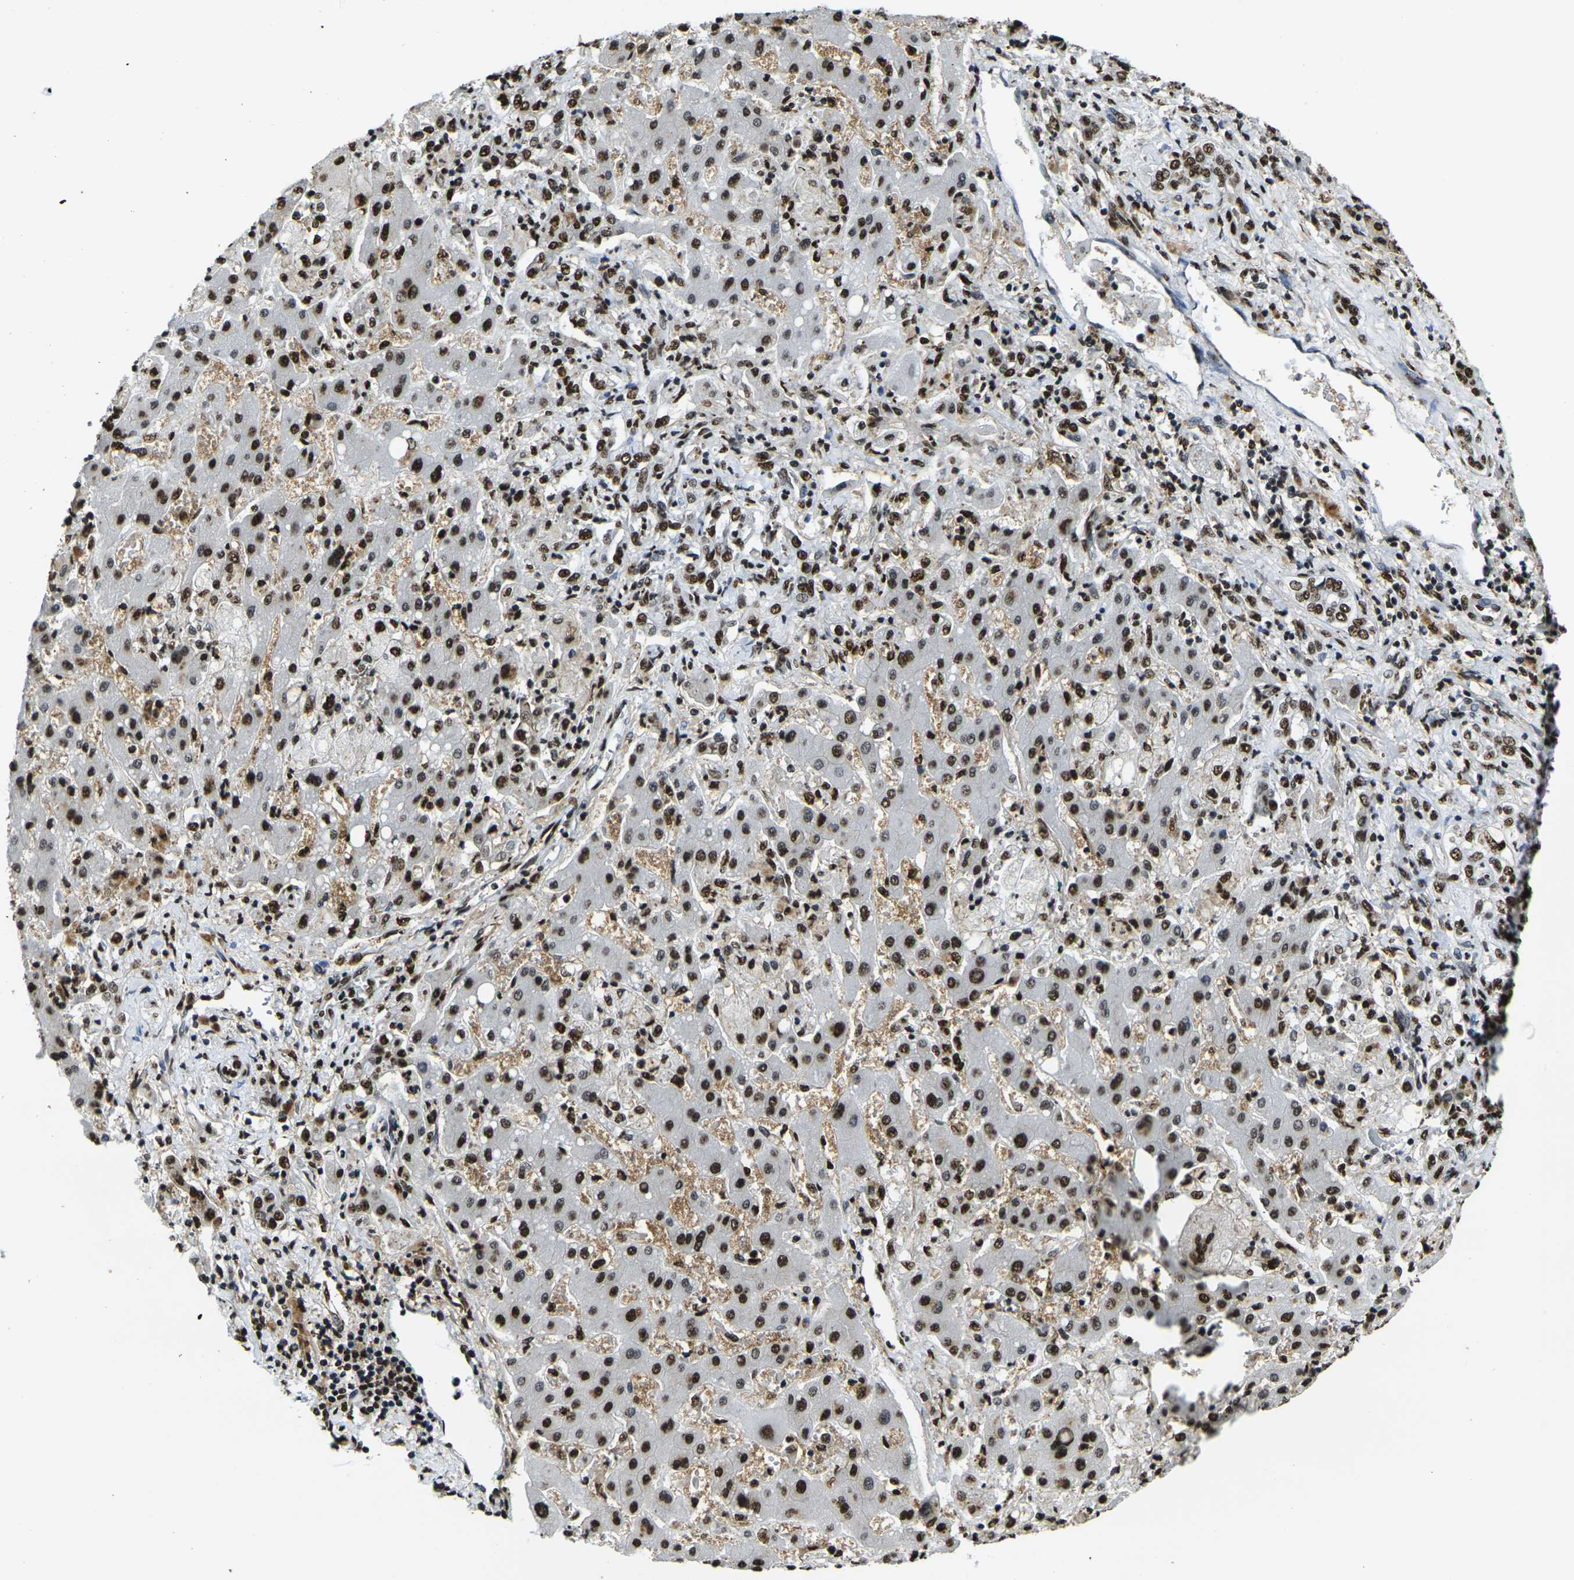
{"staining": {"intensity": "strong", "quantity": ">75%", "location": "nuclear"}, "tissue": "liver cancer", "cell_type": "Tumor cells", "image_type": "cancer", "snomed": [{"axis": "morphology", "description": "Cholangiocarcinoma"}, {"axis": "topography", "description": "Liver"}], "caption": "Human liver cholangiocarcinoma stained with a brown dye displays strong nuclear positive expression in about >75% of tumor cells.", "gene": "SMARCC1", "patient": {"sex": "male", "age": 50}}